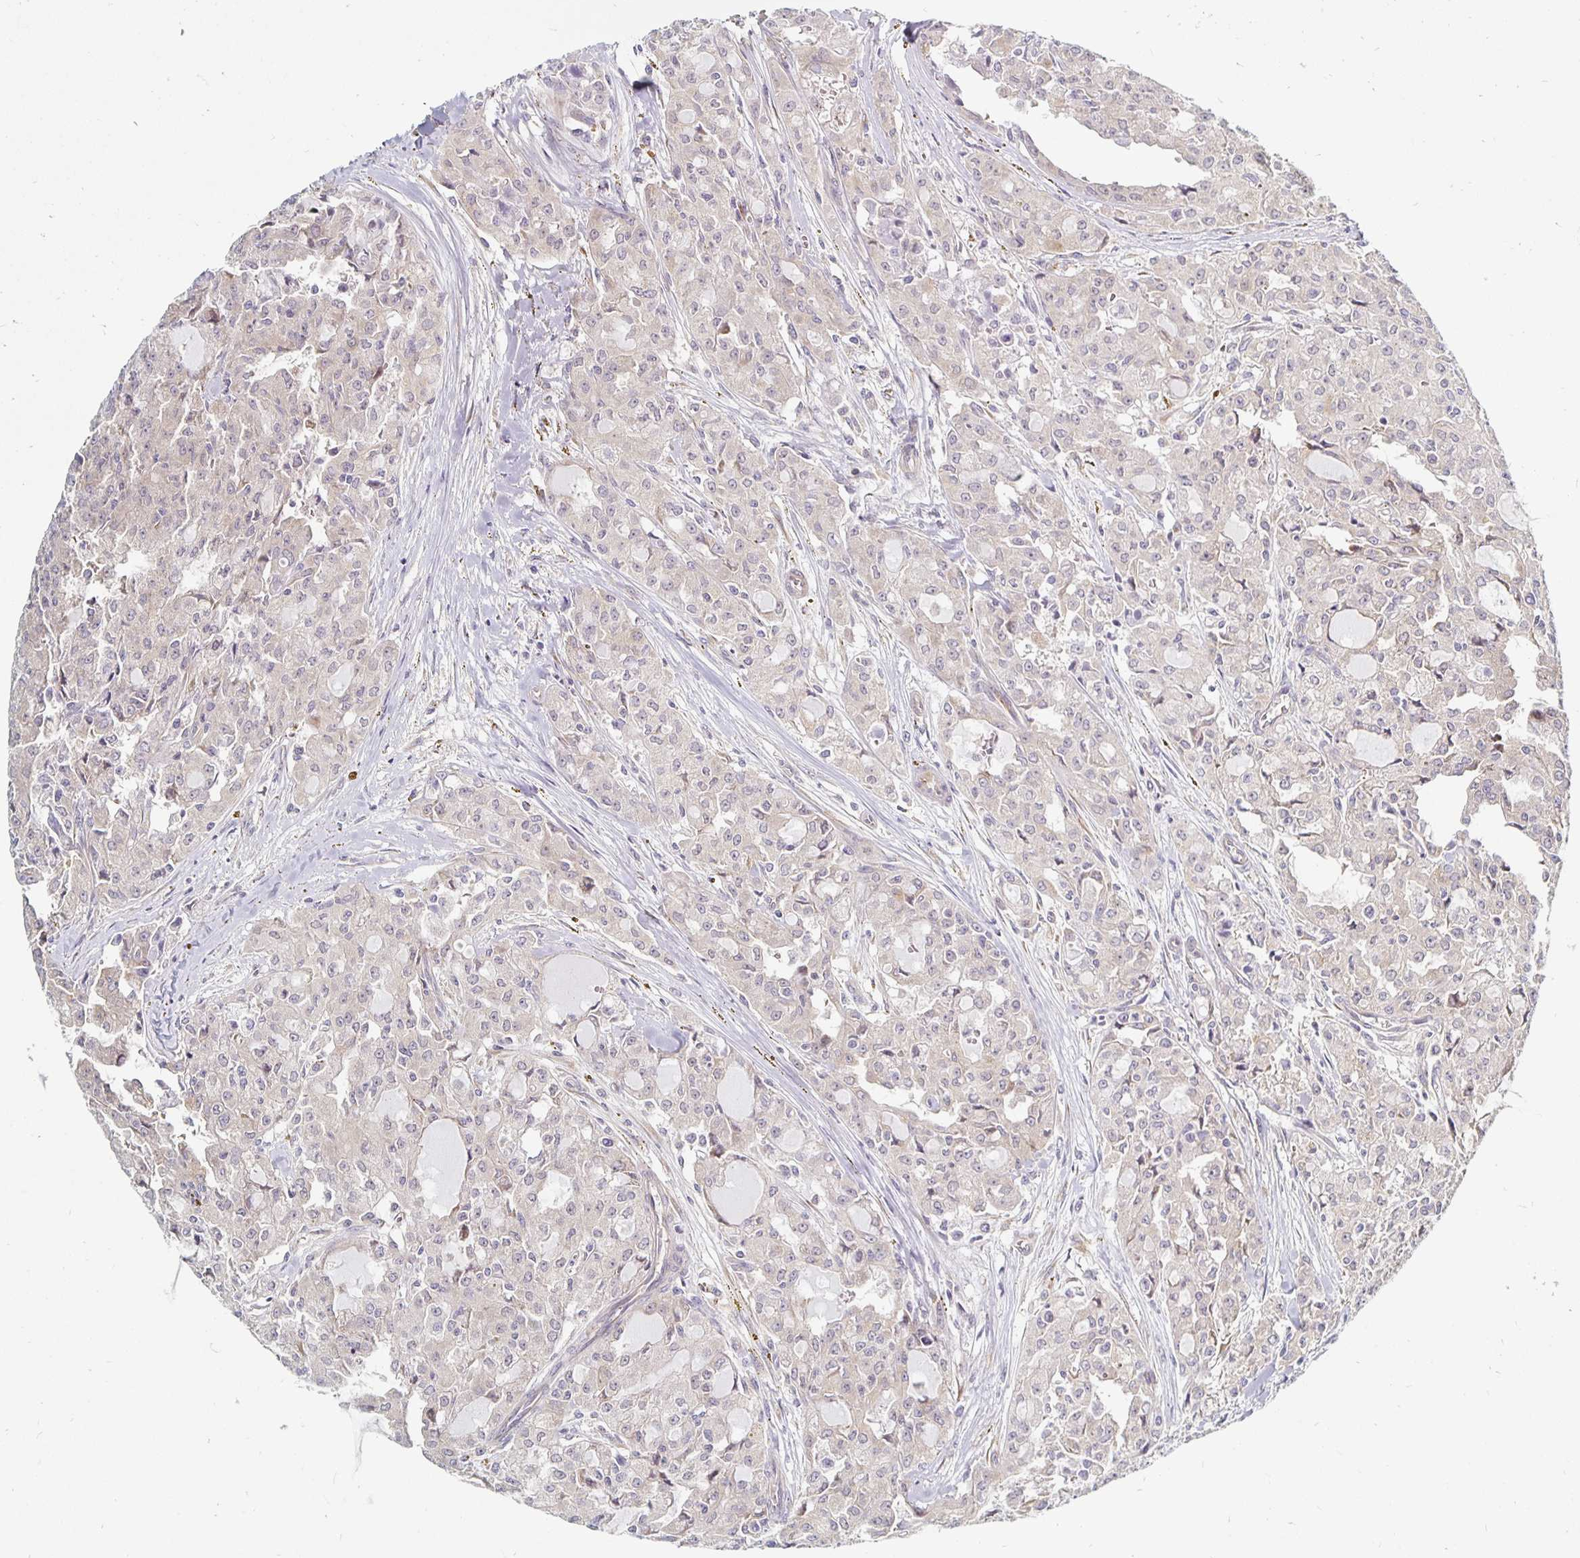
{"staining": {"intensity": "negative", "quantity": "none", "location": "none"}, "tissue": "head and neck cancer", "cell_type": "Tumor cells", "image_type": "cancer", "snomed": [{"axis": "morphology", "description": "Adenocarcinoma, NOS"}, {"axis": "topography", "description": "Head-Neck"}], "caption": "This histopathology image is of adenocarcinoma (head and neck) stained with IHC to label a protein in brown with the nuclei are counter-stained blue. There is no staining in tumor cells.", "gene": "PDAP1", "patient": {"sex": "male", "age": 64}}